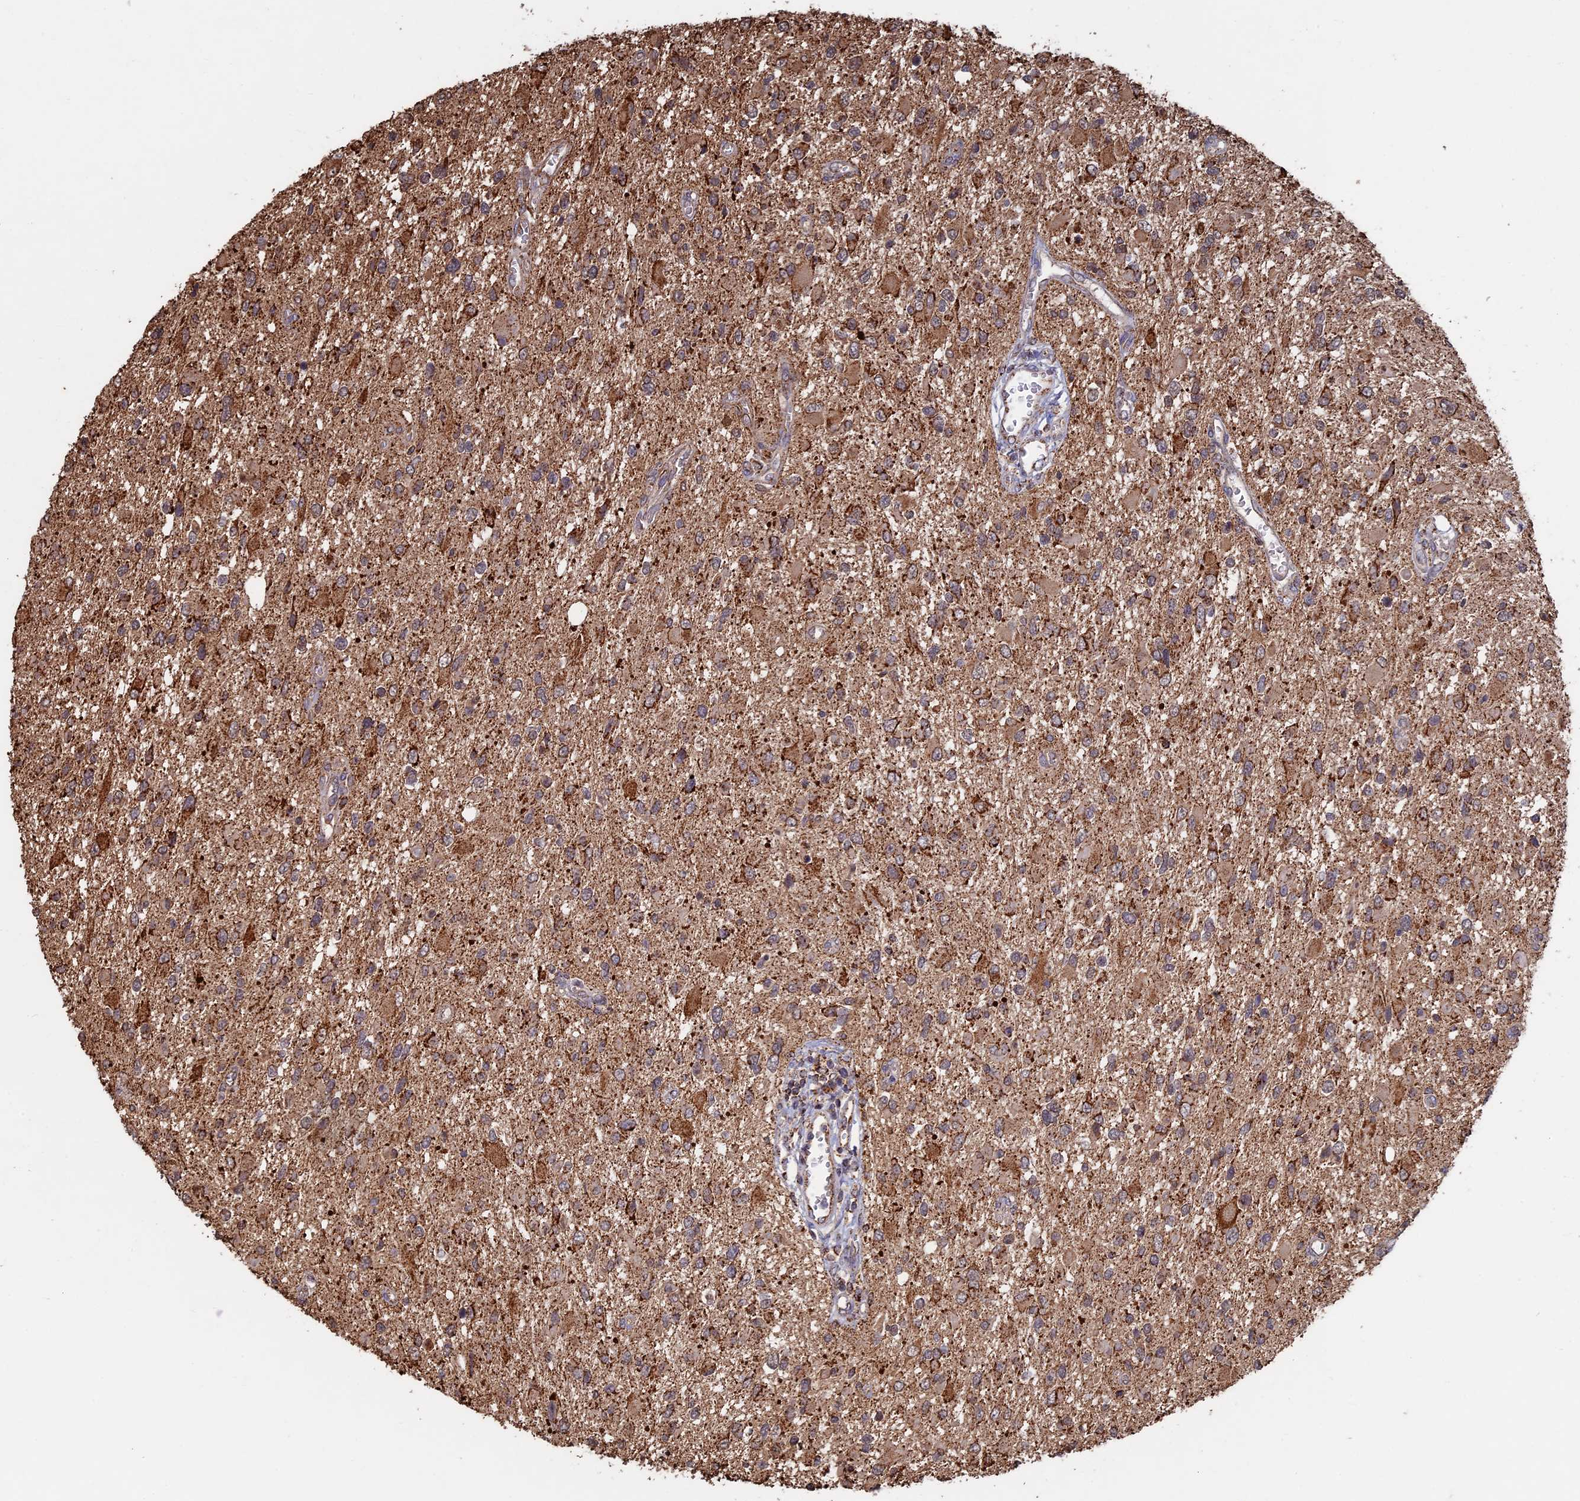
{"staining": {"intensity": "moderate", "quantity": ">75%", "location": "cytoplasmic/membranous"}, "tissue": "glioma", "cell_type": "Tumor cells", "image_type": "cancer", "snomed": [{"axis": "morphology", "description": "Glioma, malignant, High grade"}, {"axis": "topography", "description": "Brain"}], "caption": "Moderate cytoplasmic/membranous protein positivity is present in approximately >75% of tumor cells in glioma. (DAB (3,3'-diaminobenzidine) = brown stain, brightfield microscopy at high magnification).", "gene": "SEC24D", "patient": {"sex": "male", "age": 53}}